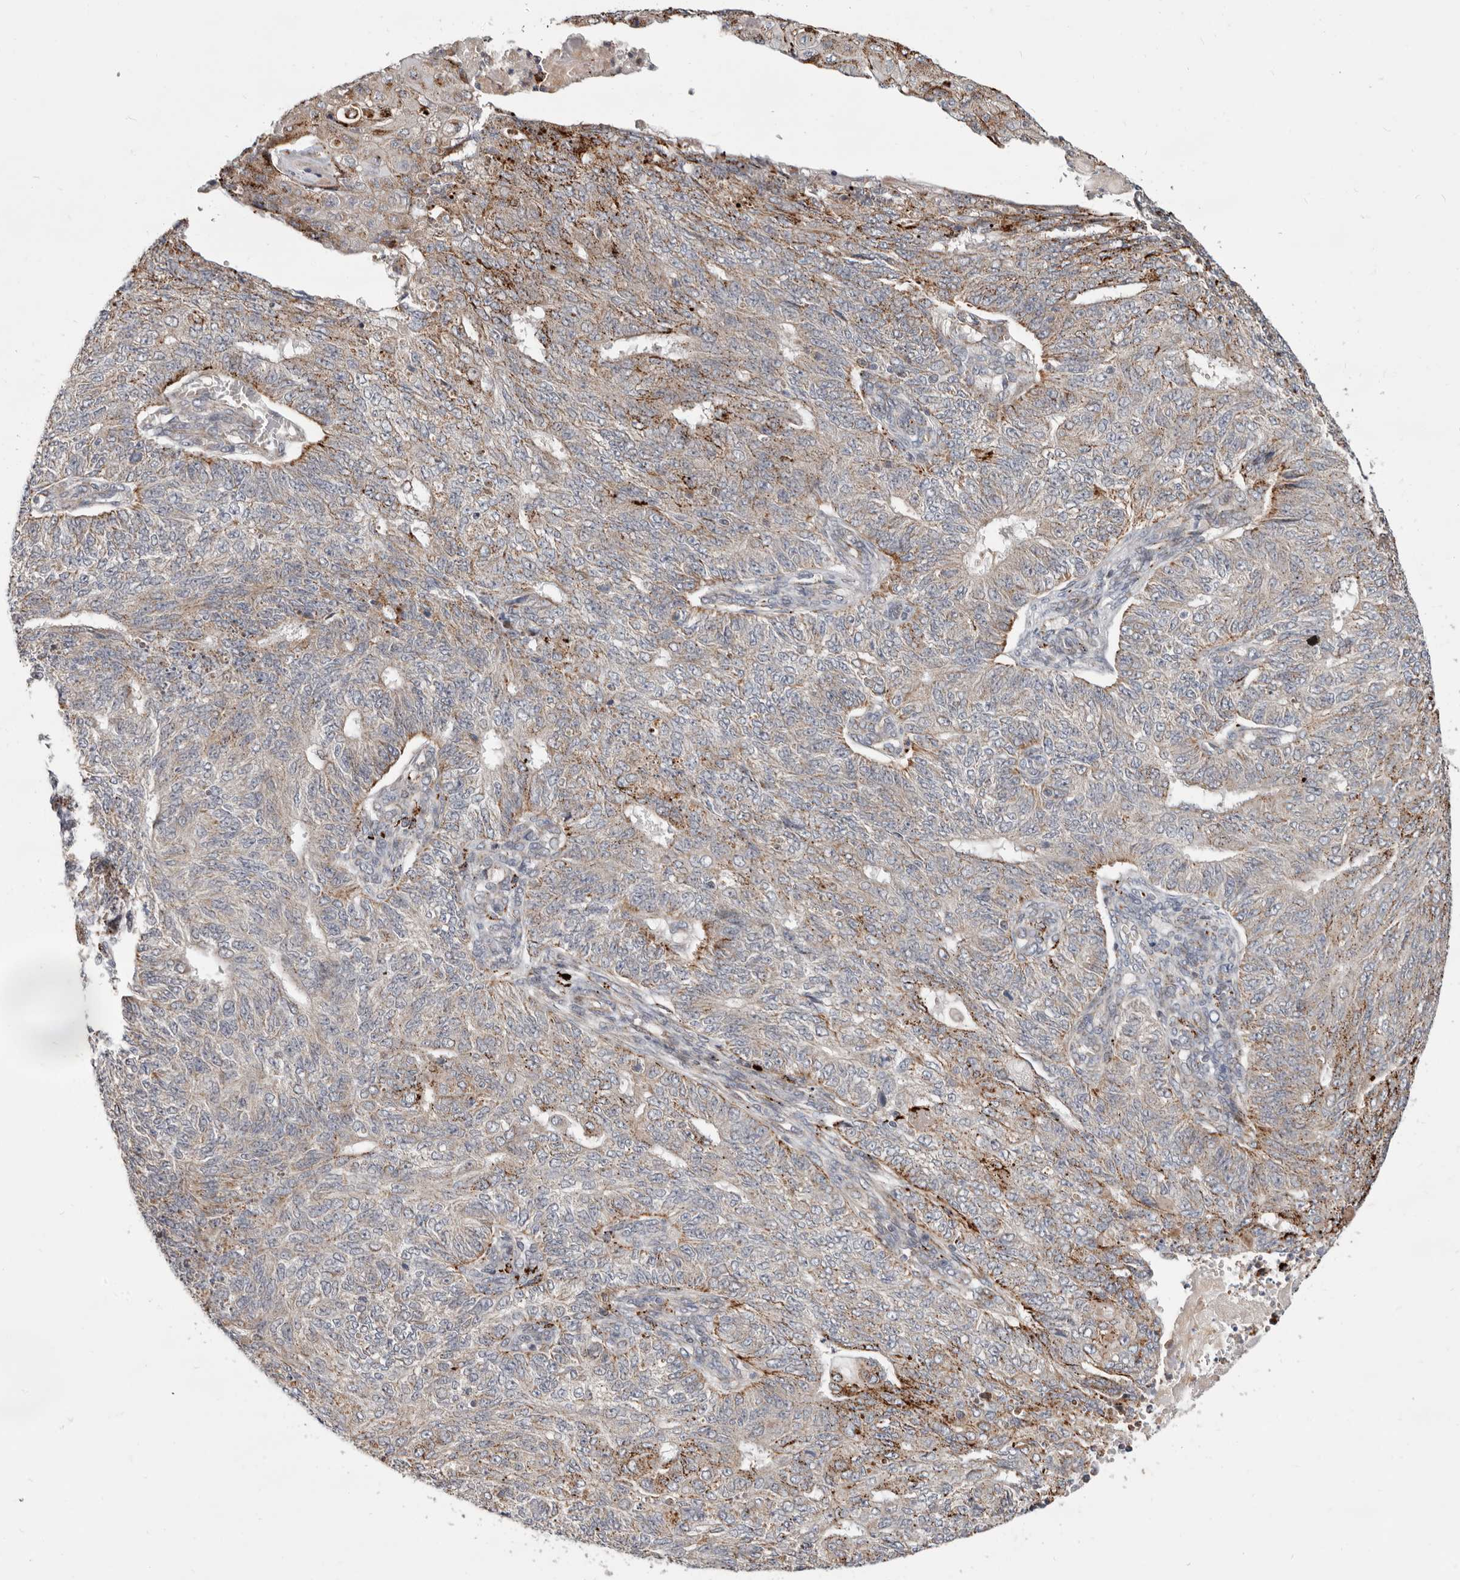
{"staining": {"intensity": "strong", "quantity": "<25%", "location": "cytoplasmic/membranous"}, "tissue": "endometrial cancer", "cell_type": "Tumor cells", "image_type": "cancer", "snomed": [{"axis": "morphology", "description": "Adenocarcinoma, NOS"}, {"axis": "topography", "description": "Endometrium"}], "caption": "Tumor cells reveal medium levels of strong cytoplasmic/membranous staining in about <25% of cells in human adenocarcinoma (endometrial).", "gene": "TOR3A", "patient": {"sex": "female", "age": 32}}